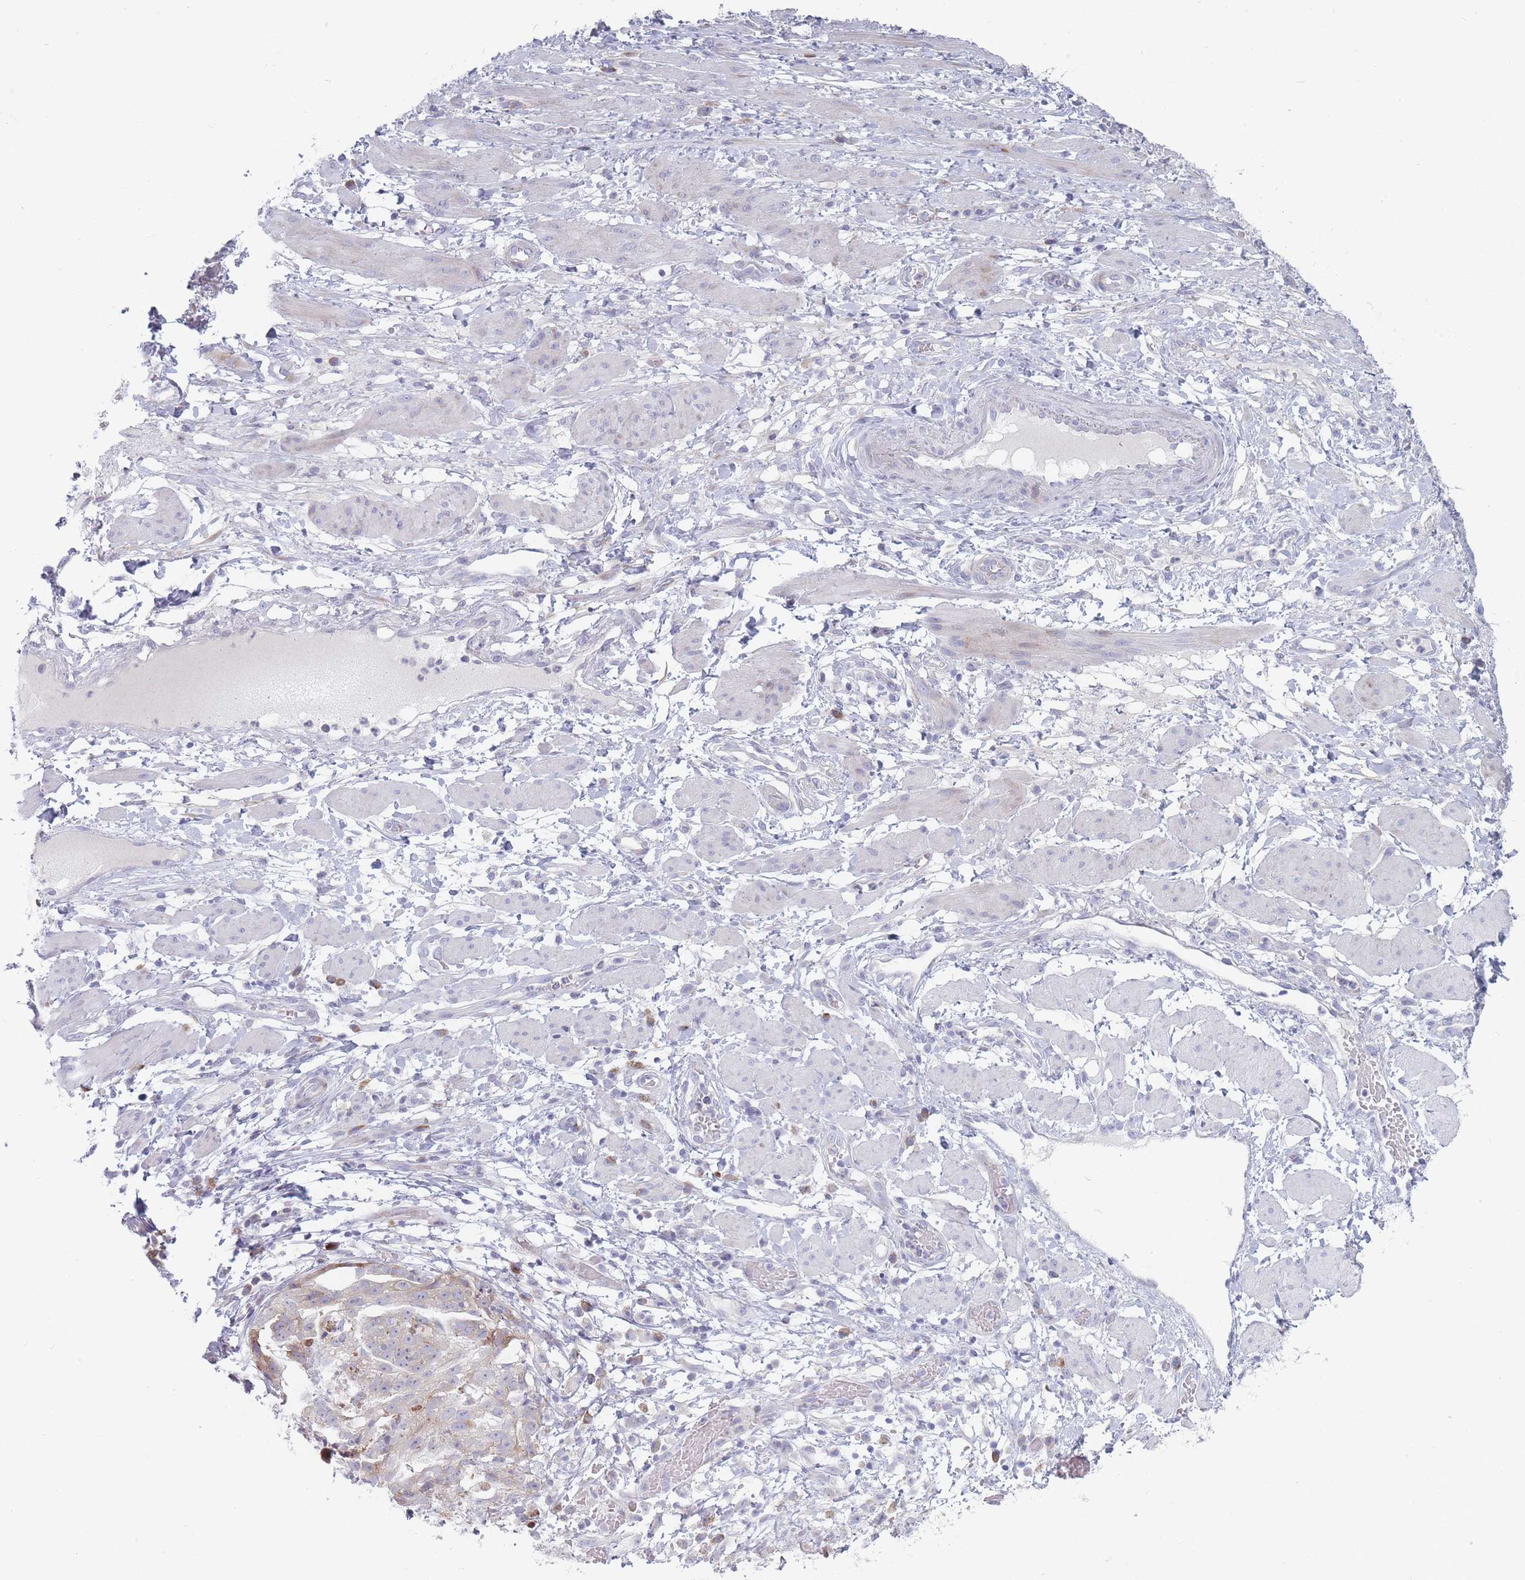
{"staining": {"intensity": "moderate", "quantity": "25%-75%", "location": "cytoplasmic/membranous"}, "tissue": "ovarian cancer", "cell_type": "Tumor cells", "image_type": "cancer", "snomed": [{"axis": "morphology", "description": "Cystadenocarcinoma, serous, NOS"}, {"axis": "topography", "description": "Ovary"}], "caption": "This photomicrograph exhibits immunohistochemistry (IHC) staining of ovarian cancer, with medium moderate cytoplasmic/membranous positivity in approximately 25%-75% of tumor cells.", "gene": "SPATS1", "patient": {"sex": "female", "age": 58}}